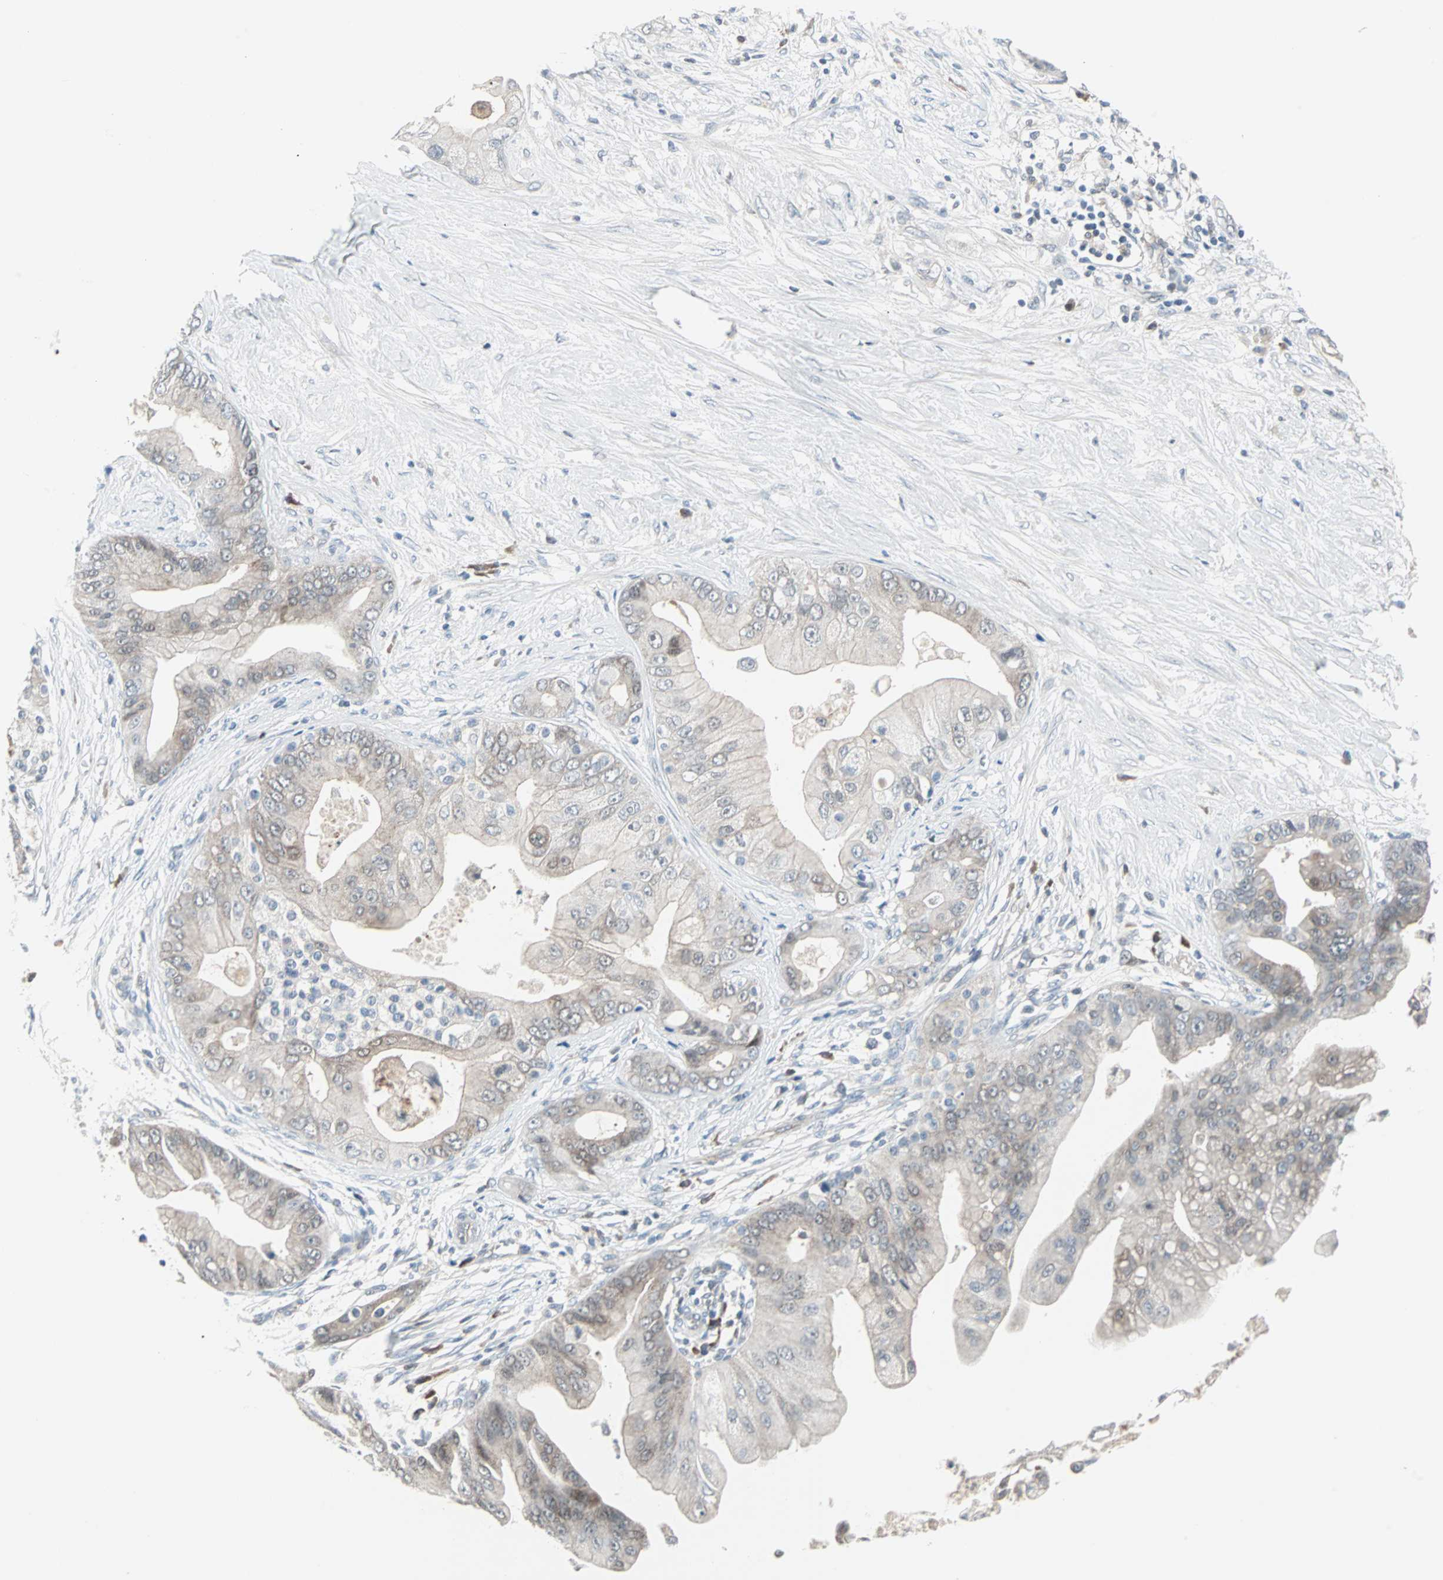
{"staining": {"intensity": "weak", "quantity": "<25%", "location": "cytoplasmic/membranous"}, "tissue": "pancreatic cancer", "cell_type": "Tumor cells", "image_type": "cancer", "snomed": [{"axis": "morphology", "description": "Adenocarcinoma, NOS"}, {"axis": "topography", "description": "Pancreas"}], "caption": "The IHC micrograph has no significant positivity in tumor cells of pancreatic cancer tissue.", "gene": "CASP3", "patient": {"sex": "female", "age": 75}}